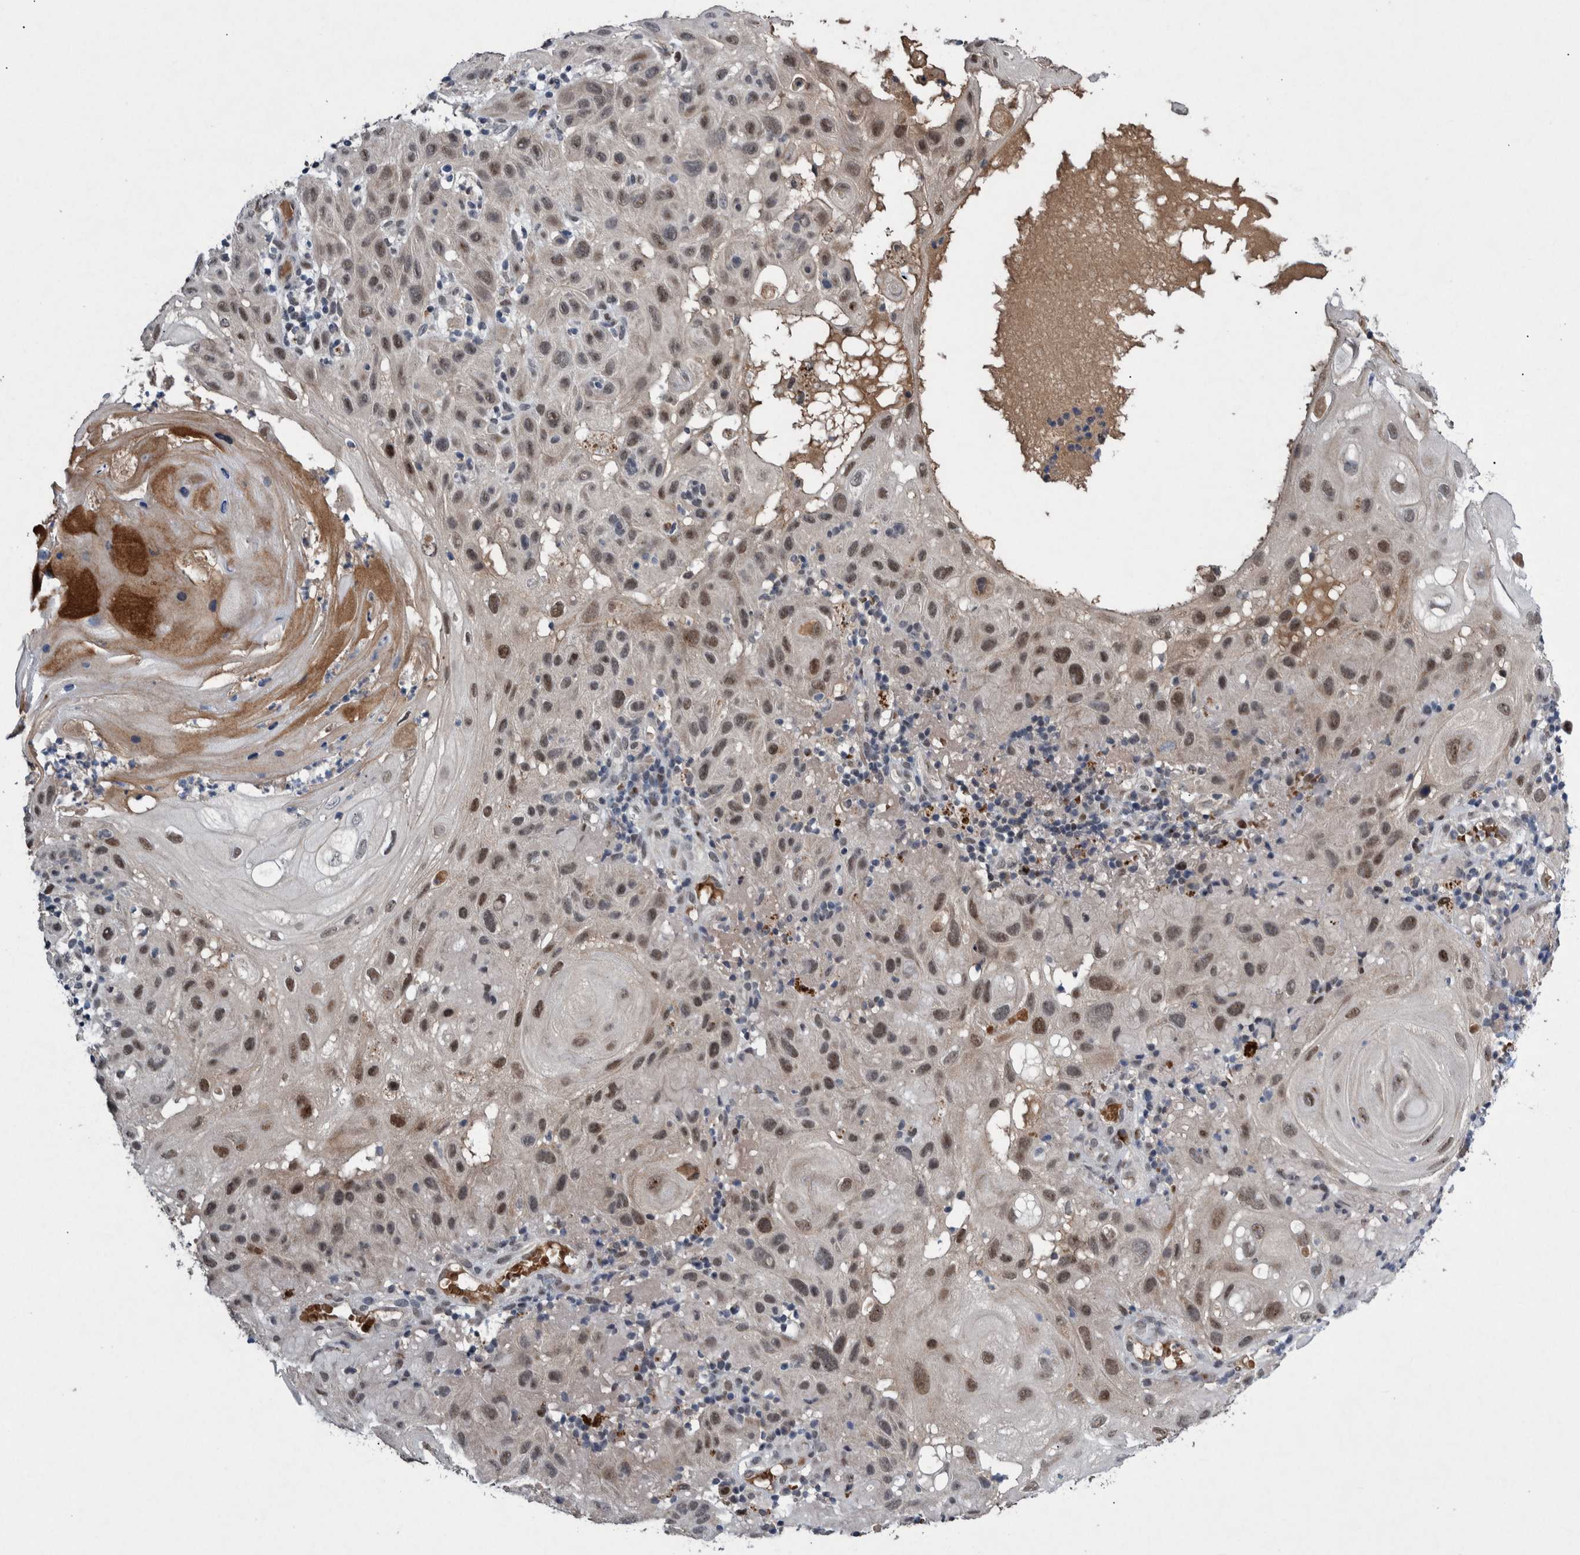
{"staining": {"intensity": "moderate", "quantity": ">75%", "location": "nuclear"}, "tissue": "skin cancer", "cell_type": "Tumor cells", "image_type": "cancer", "snomed": [{"axis": "morphology", "description": "Squamous cell carcinoma, NOS"}, {"axis": "topography", "description": "Skin"}], "caption": "Skin squamous cell carcinoma stained for a protein demonstrates moderate nuclear positivity in tumor cells.", "gene": "ESRP1", "patient": {"sex": "female", "age": 96}}